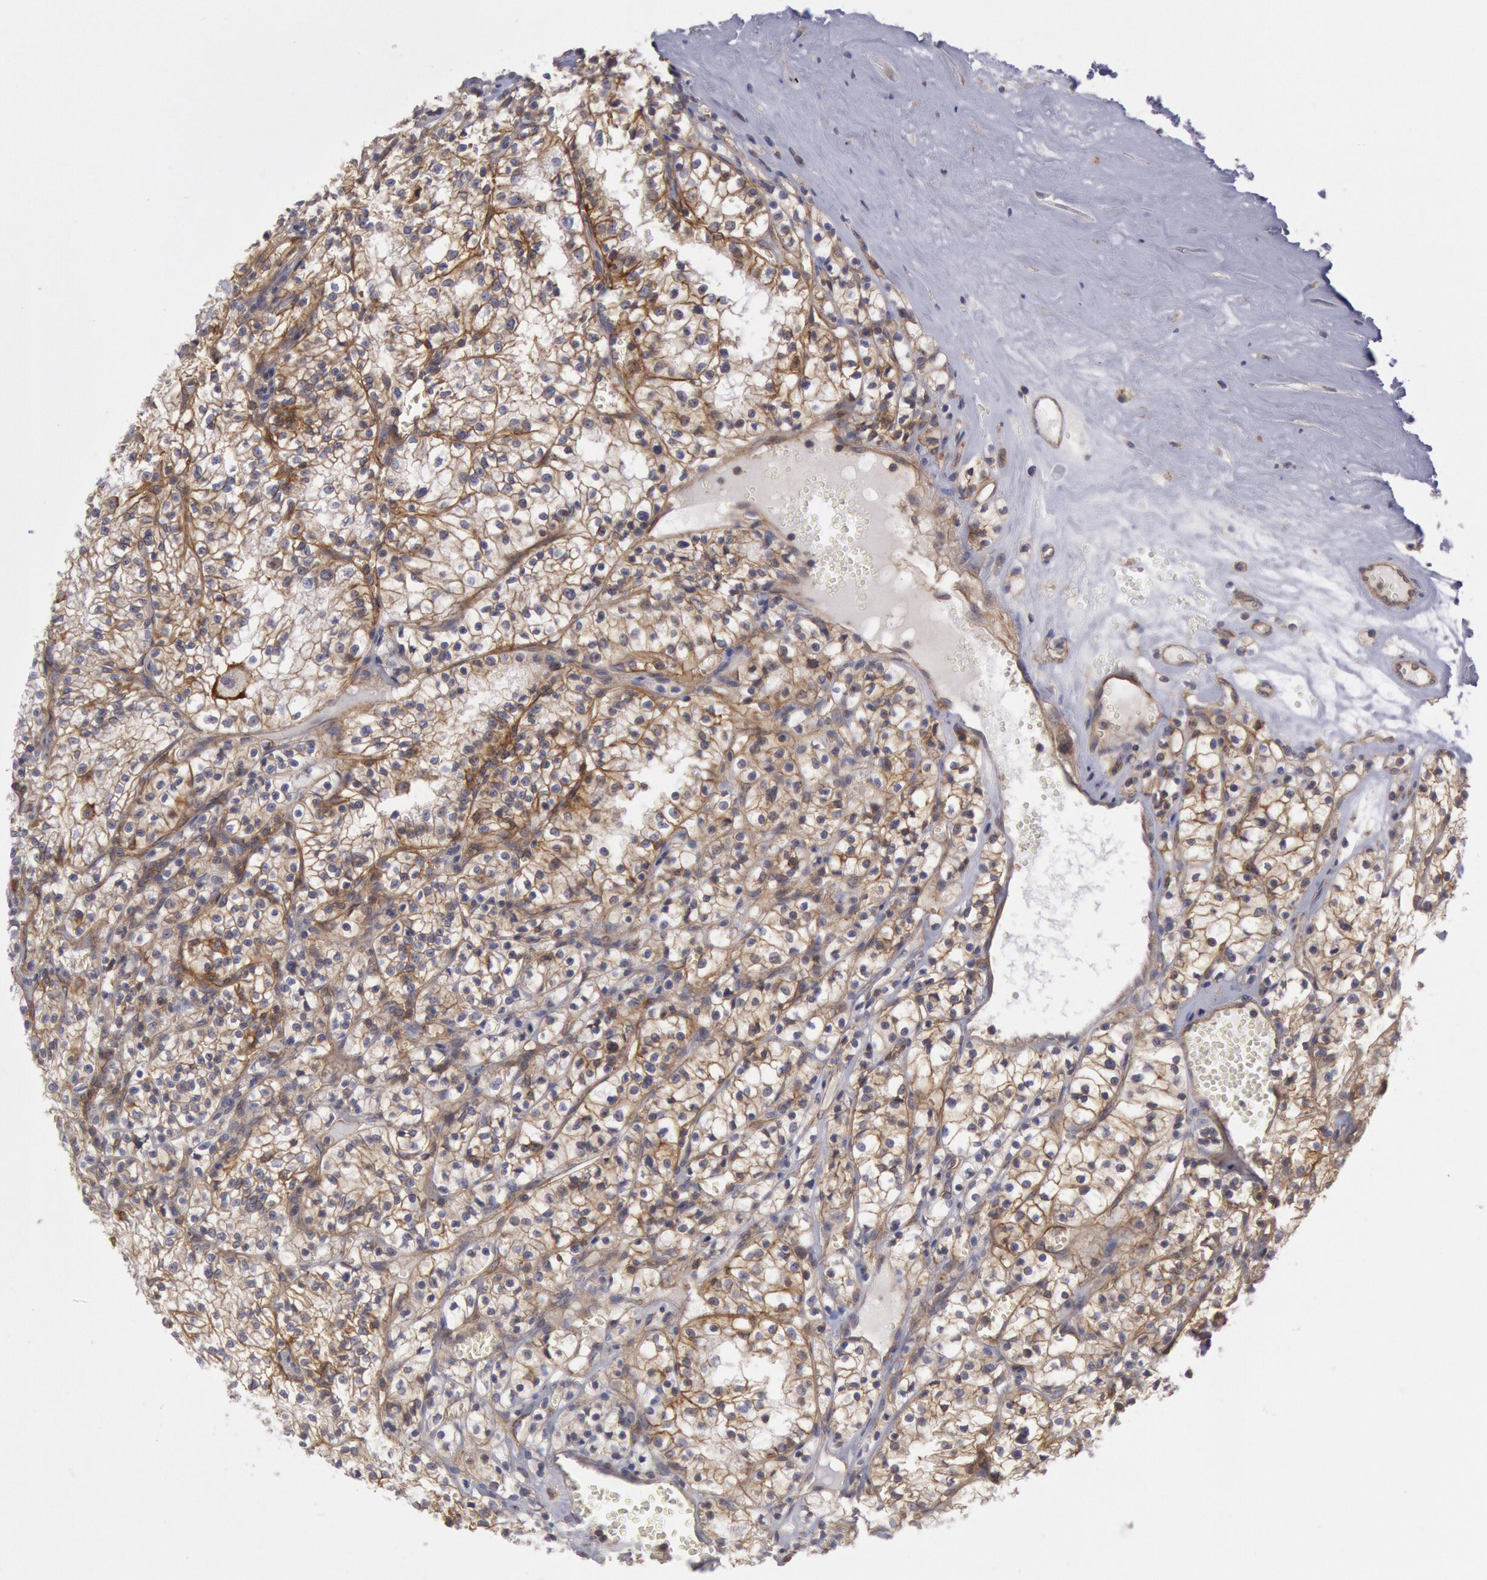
{"staining": {"intensity": "moderate", "quantity": ">75%", "location": "cytoplasmic/membranous"}, "tissue": "renal cancer", "cell_type": "Tumor cells", "image_type": "cancer", "snomed": [{"axis": "morphology", "description": "Adenocarcinoma, NOS"}, {"axis": "topography", "description": "Kidney"}], "caption": "The photomicrograph exhibits immunohistochemical staining of renal cancer. There is moderate cytoplasmic/membranous staining is seen in approximately >75% of tumor cells. (DAB (3,3'-diaminobenzidine) = brown stain, brightfield microscopy at high magnification).", "gene": "STX4", "patient": {"sex": "male", "age": 61}}